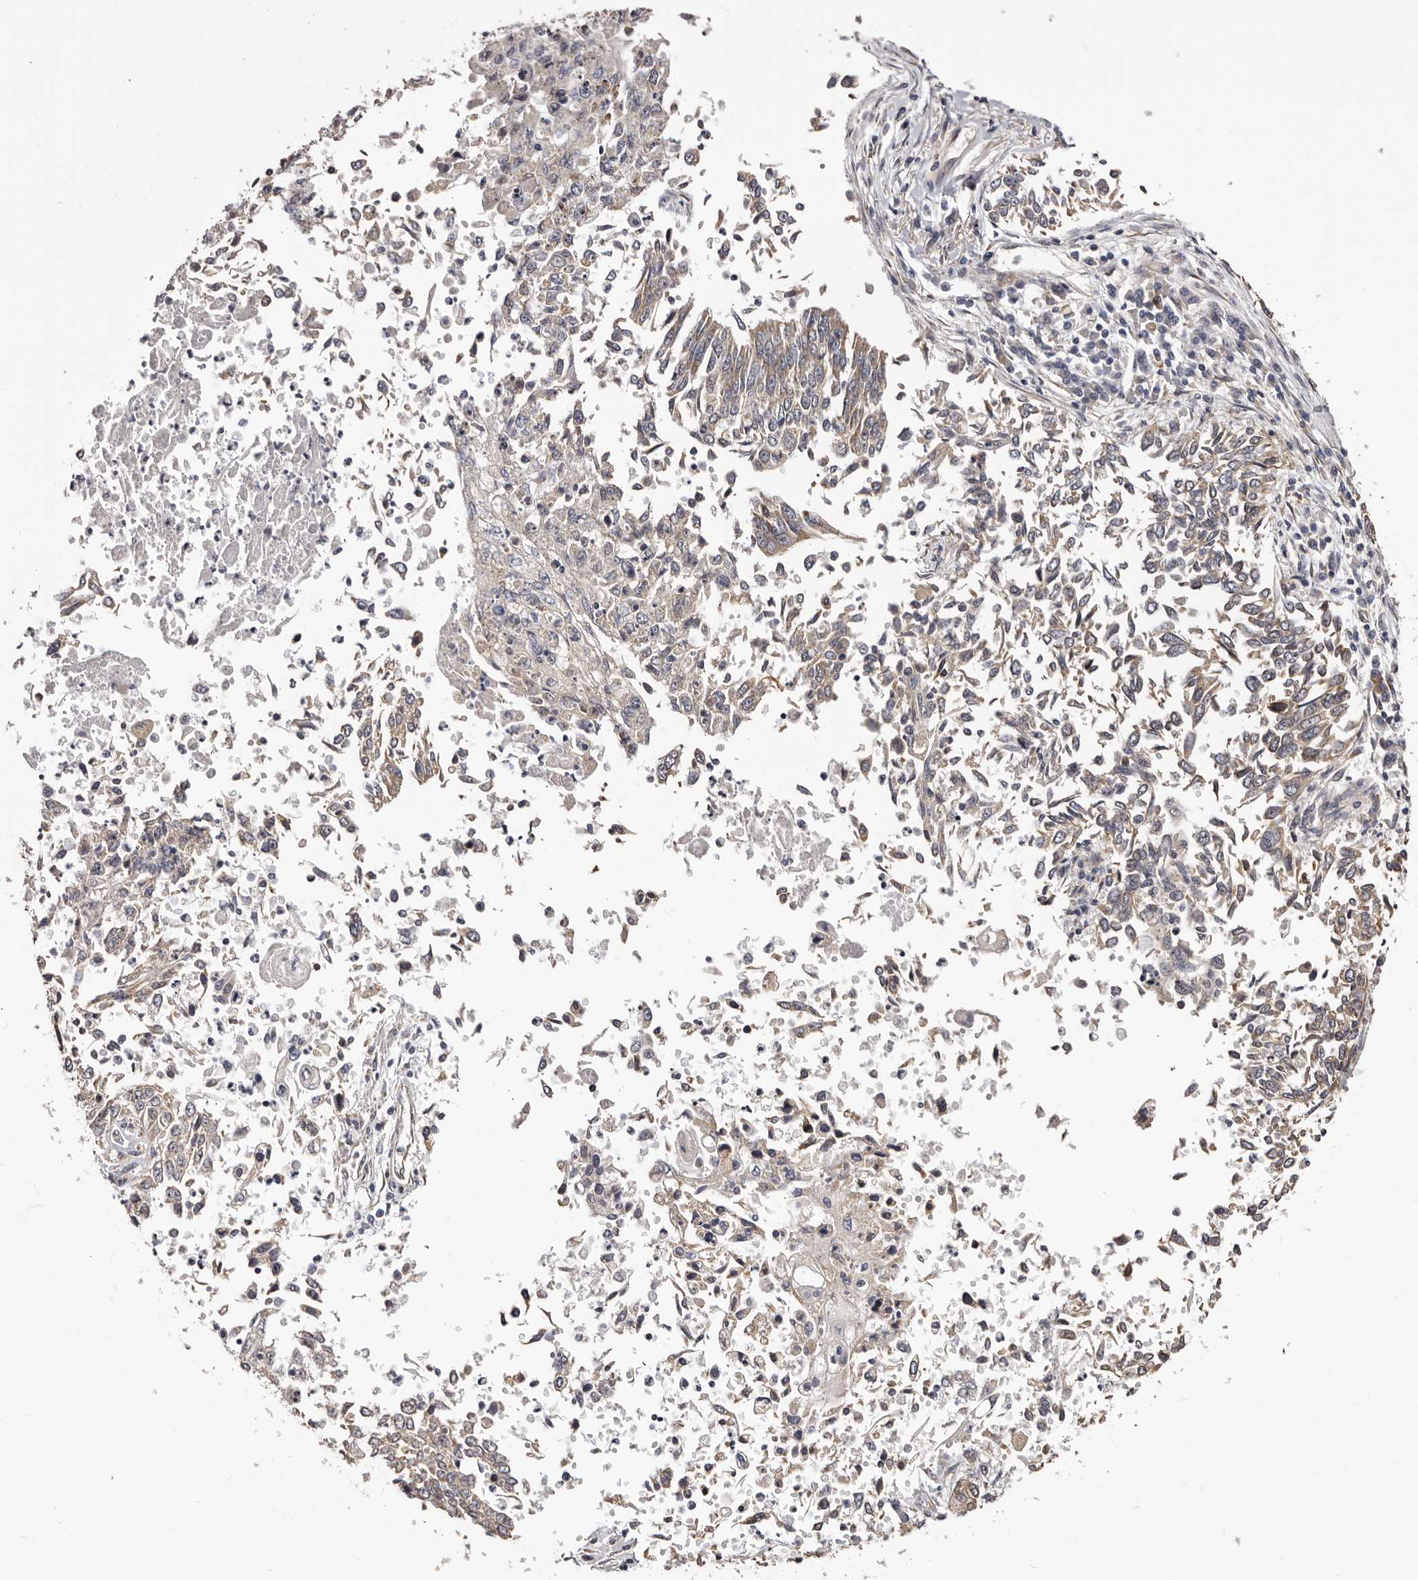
{"staining": {"intensity": "weak", "quantity": "<25%", "location": "cytoplasmic/membranous"}, "tissue": "lung cancer", "cell_type": "Tumor cells", "image_type": "cancer", "snomed": [{"axis": "morphology", "description": "Normal tissue, NOS"}, {"axis": "morphology", "description": "Squamous cell carcinoma, NOS"}, {"axis": "topography", "description": "Cartilage tissue"}, {"axis": "topography", "description": "Bronchus"}, {"axis": "topography", "description": "Lung"}, {"axis": "topography", "description": "Peripheral nerve tissue"}], "caption": "Immunohistochemistry (IHC) image of lung cancer stained for a protein (brown), which shows no expression in tumor cells.", "gene": "NOL12", "patient": {"sex": "female", "age": 49}}